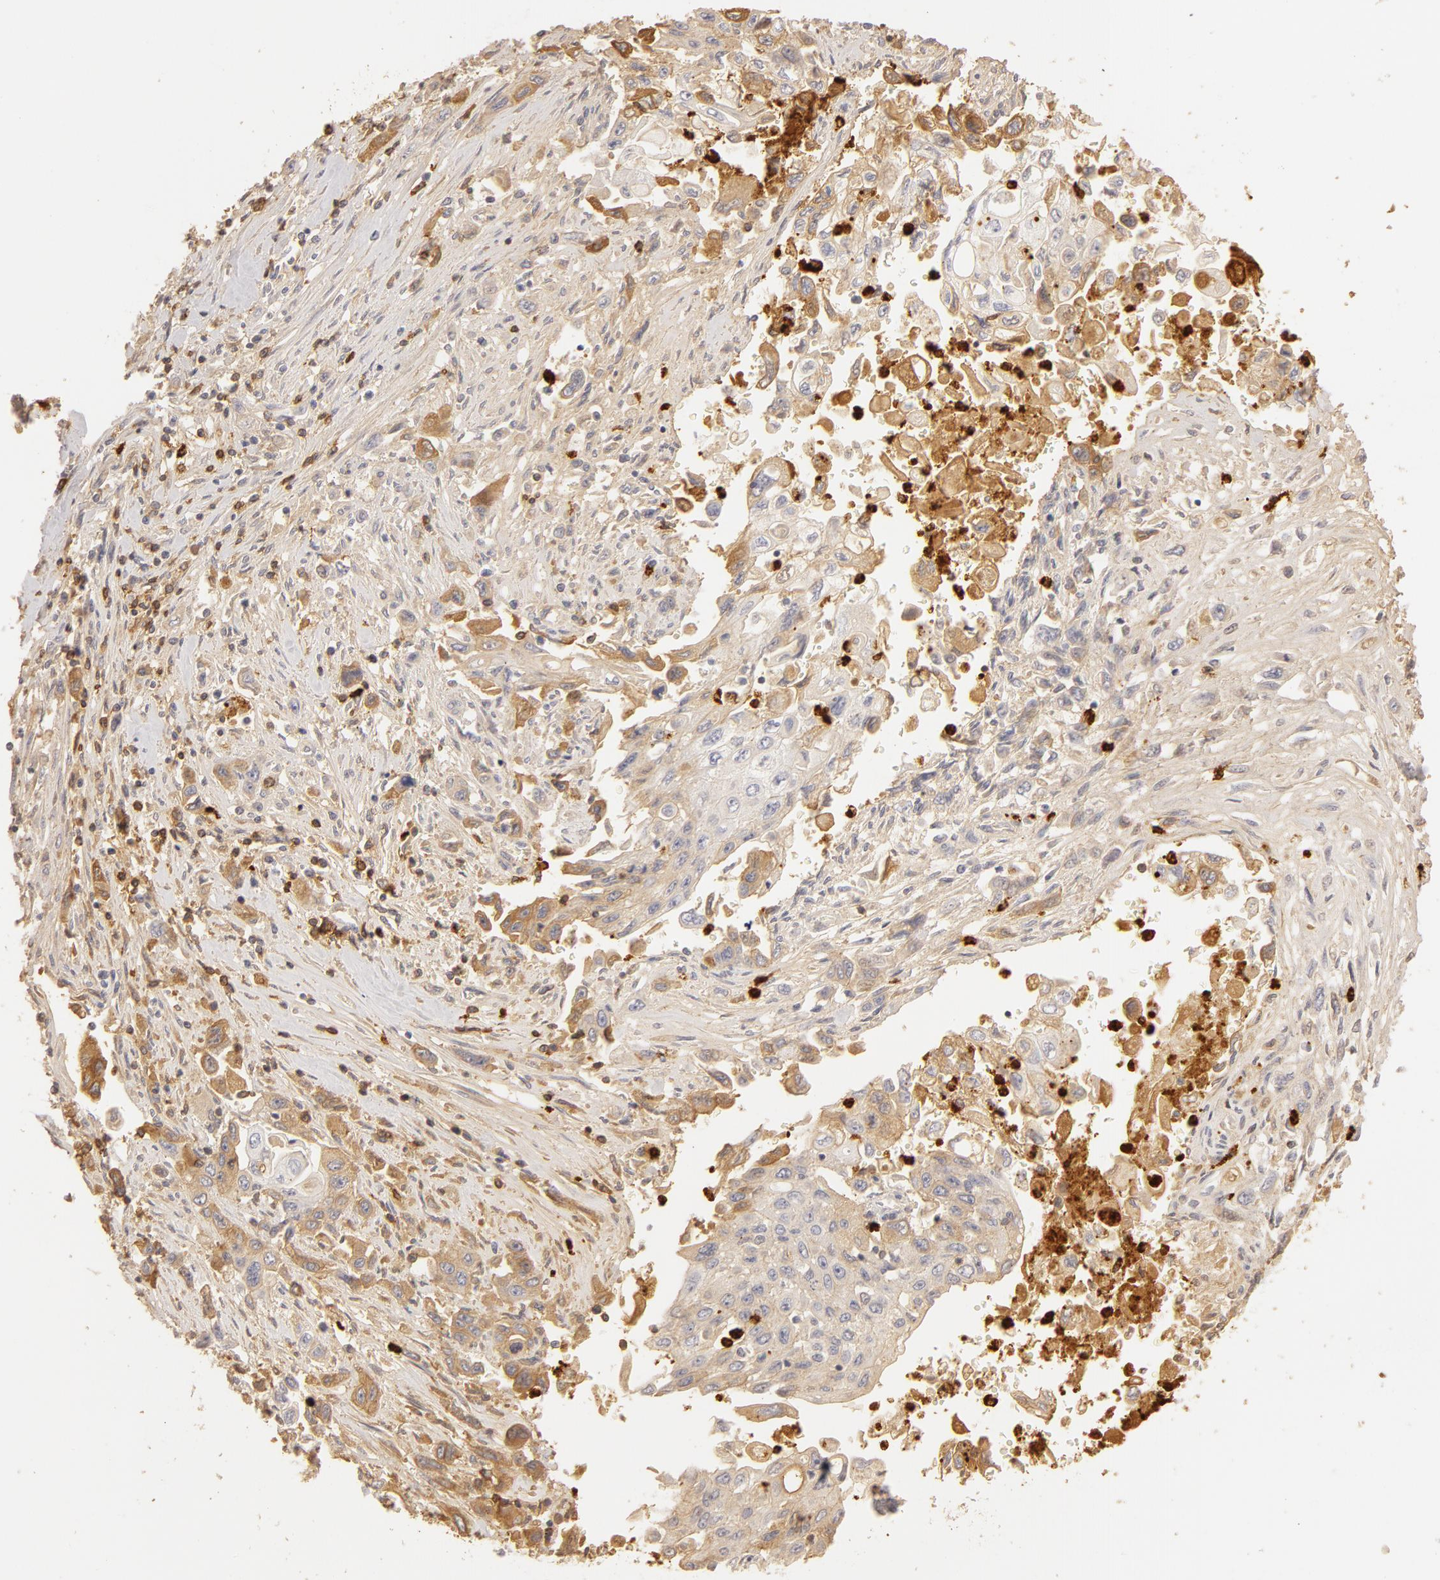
{"staining": {"intensity": "weak", "quantity": "25%-75%", "location": "cytoplasmic/membranous"}, "tissue": "pancreatic cancer", "cell_type": "Tumor cells", "image_type": "cancer", "snomed": [{"axis": "morphology", "description": "Adenocarcinoma, NOS"}, {"axis": "topography", "description": "Pancreas"}], "caption": "Approximately 25%-75% of tumor cells in human adenocarcinoma (pancreatic) exhibit weak cytoplasmic/membranous protein positivity as visualized by brown immunohistochemical staining.", "gene": "C1R", "patient": {"sex": "male", "age": 70}}